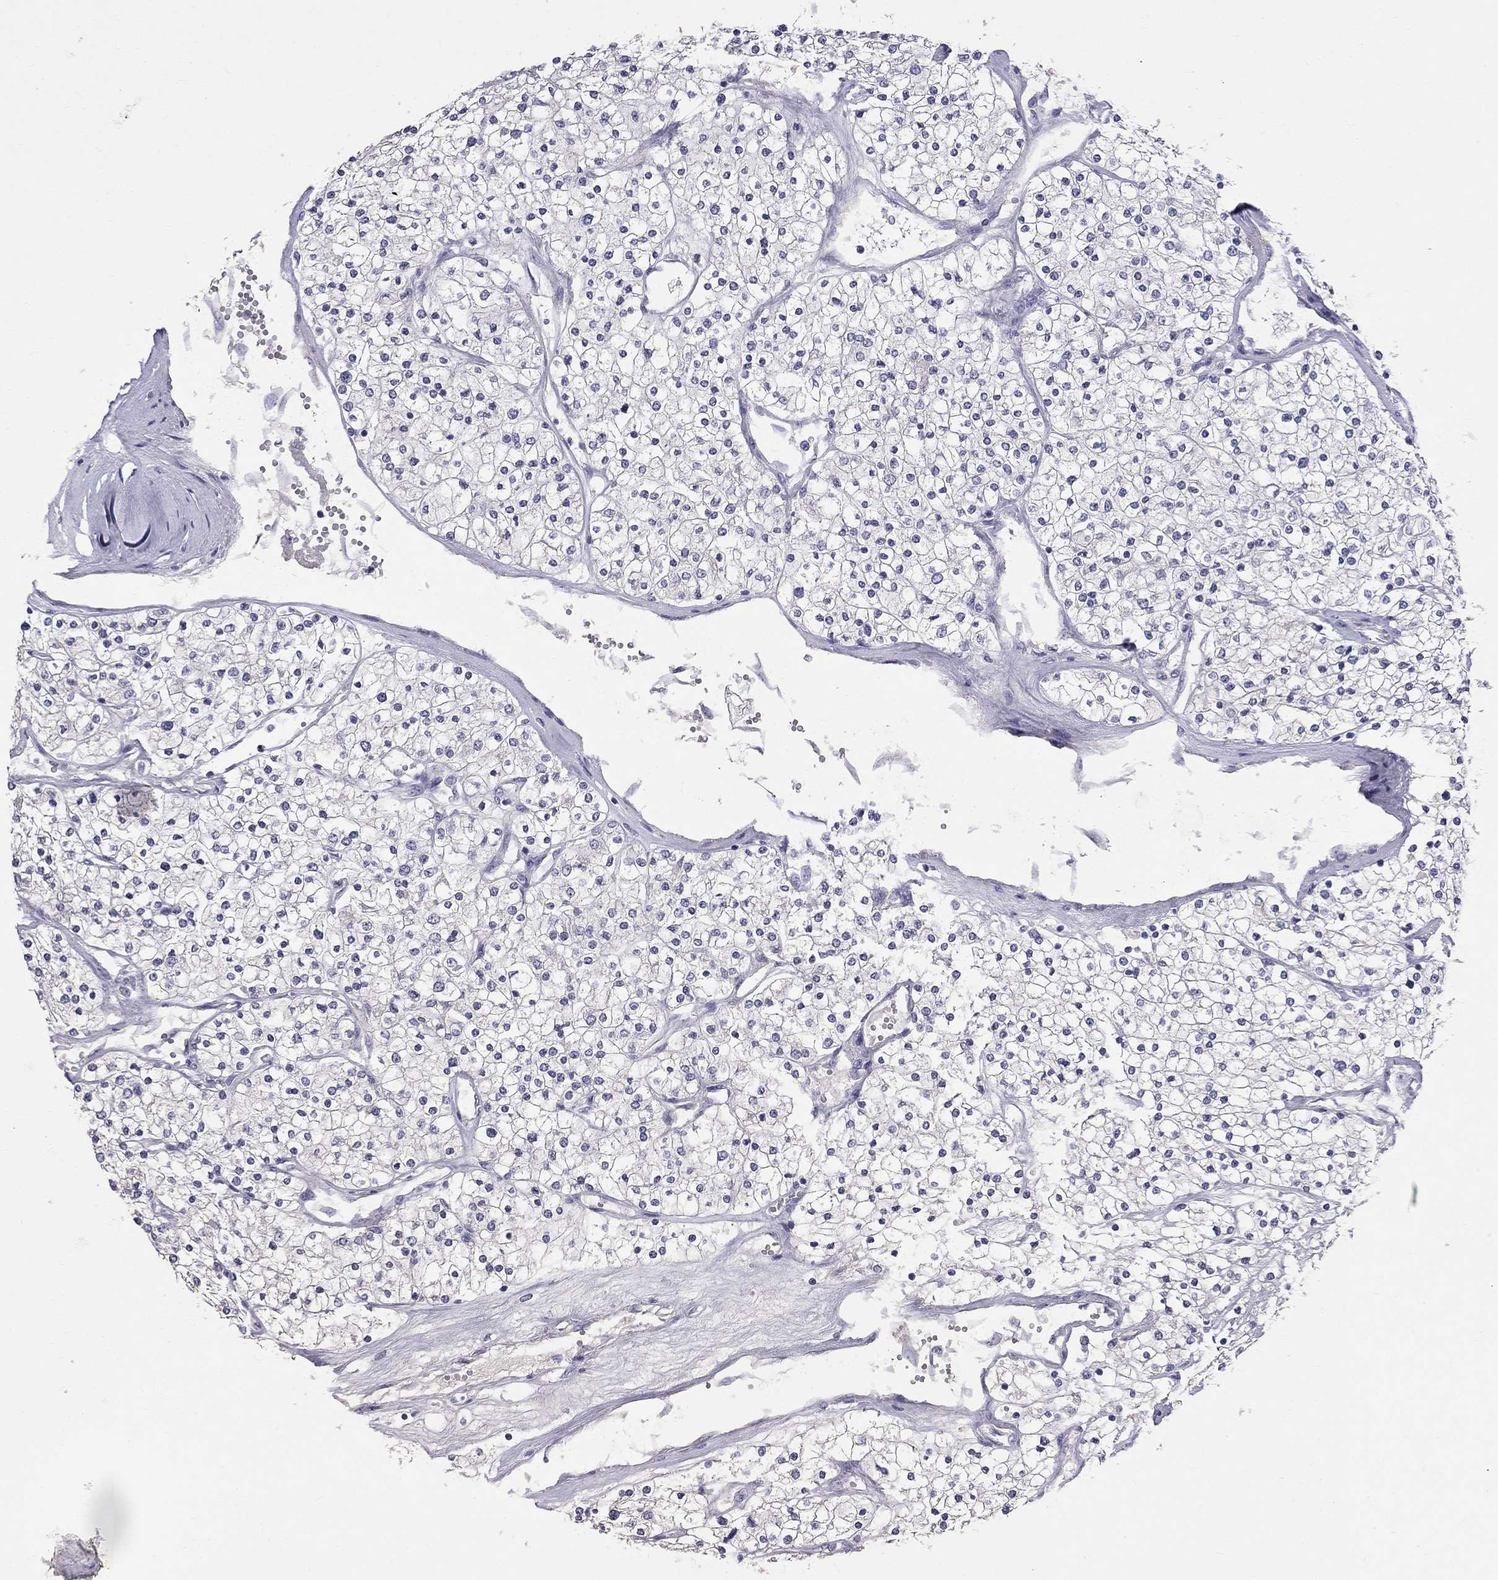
{"staining": {"intensity": "negative", "quantity": "none", "location": "none"}, "tissue": "renal cancer", "cell_type": "Tumor cells", "image_type": "cancer", "snomed": [{"axis": "morphology", "description": "Adenocarcinoma, NOS"}, {"axis": "topography", "description": "Kidney"}], "caption": "This is an IHC photomicrograph of human adenocarcinoma (renal). There is no expression in tumor cells.", "gene": "CFAP91", "patient": {"sex": "male", "age": 80}}